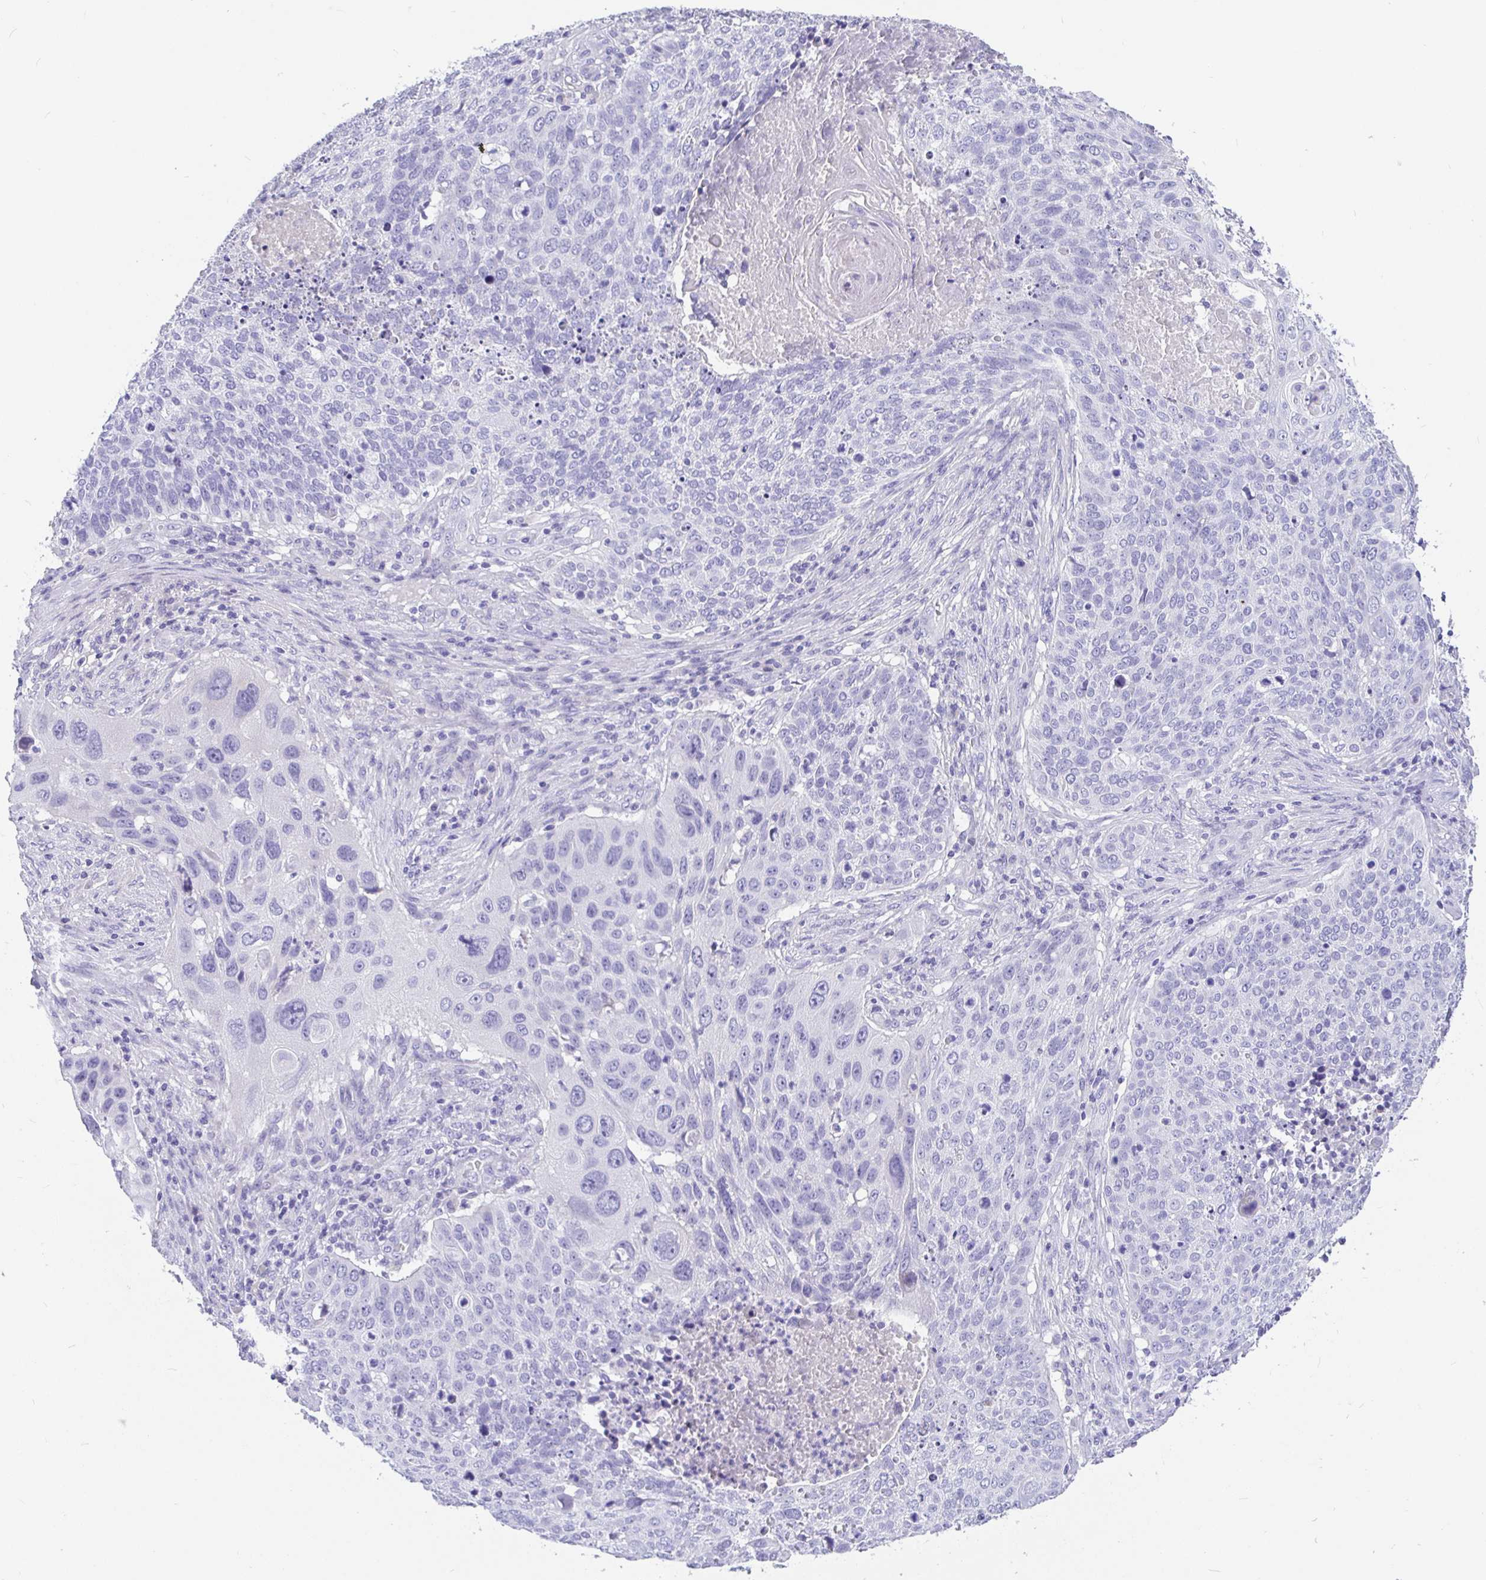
{"staining": {"intensity": "negative", "quantity": "none", "location": "none"}, "tissue": "lung cancer", "cell_type": "Tumor cells", "image_type": "cancer", "snomed": [{"axis": "morphology", "description": "Squamous cell carcinoma, NOS"}, {"axis": "topography", "description": "Lung"}], "caption": "This is a histopathology image of immunohistochemistry (IHC) staining of lung cancer, which shows no positivity in tumor cells. (Brightfield microscopy of DAB (3,3'-diaminobenzidine) immunohistochemistry at high magnification).", "gene": "TPTE", "patient": {"sex": "male", "age": 63}}